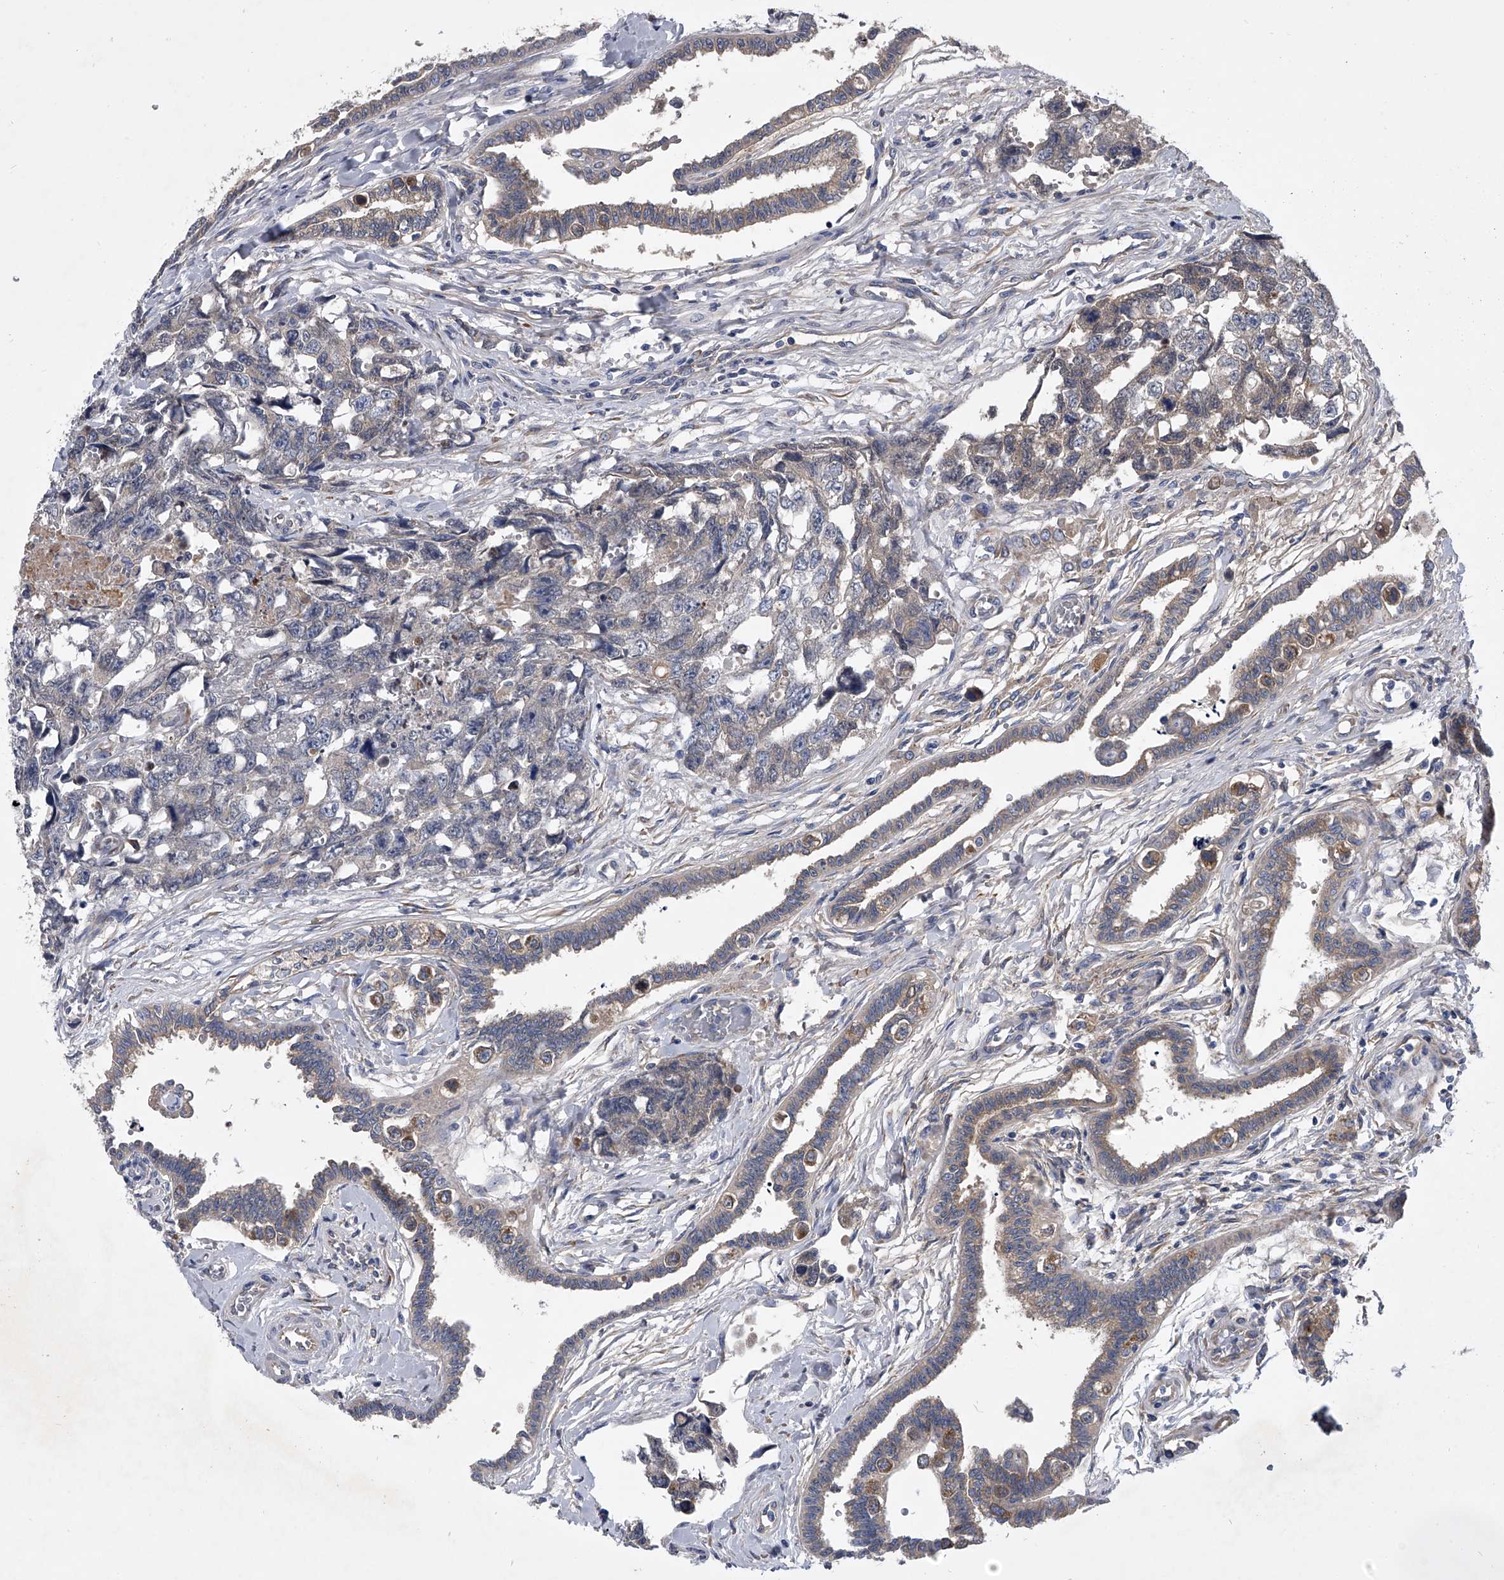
{"staining": {"intensity": "negative", "quantity": "none", "location": "none"}, "tissue": "testis cancer", "cell_type": "Tumor cells", "image_type": "cancer", "snomed": [{"axis": "morphology", "description": "Carcinoma, Embryonal, NOS"}, {"axis": "topography", "description": "Testis"}], "caption": "Image shows no significant protein positivity in tumor cells of embryonal carcinoma (testis). (Stains: DAB (3,3'-diaminobenzidine) immunohistochemistry with hematoxylin counter stain, Microscopy: brightfield microscopy at high magnification).", "gene": "CCR4", "patient": {"sex": "male", "age": 31}}